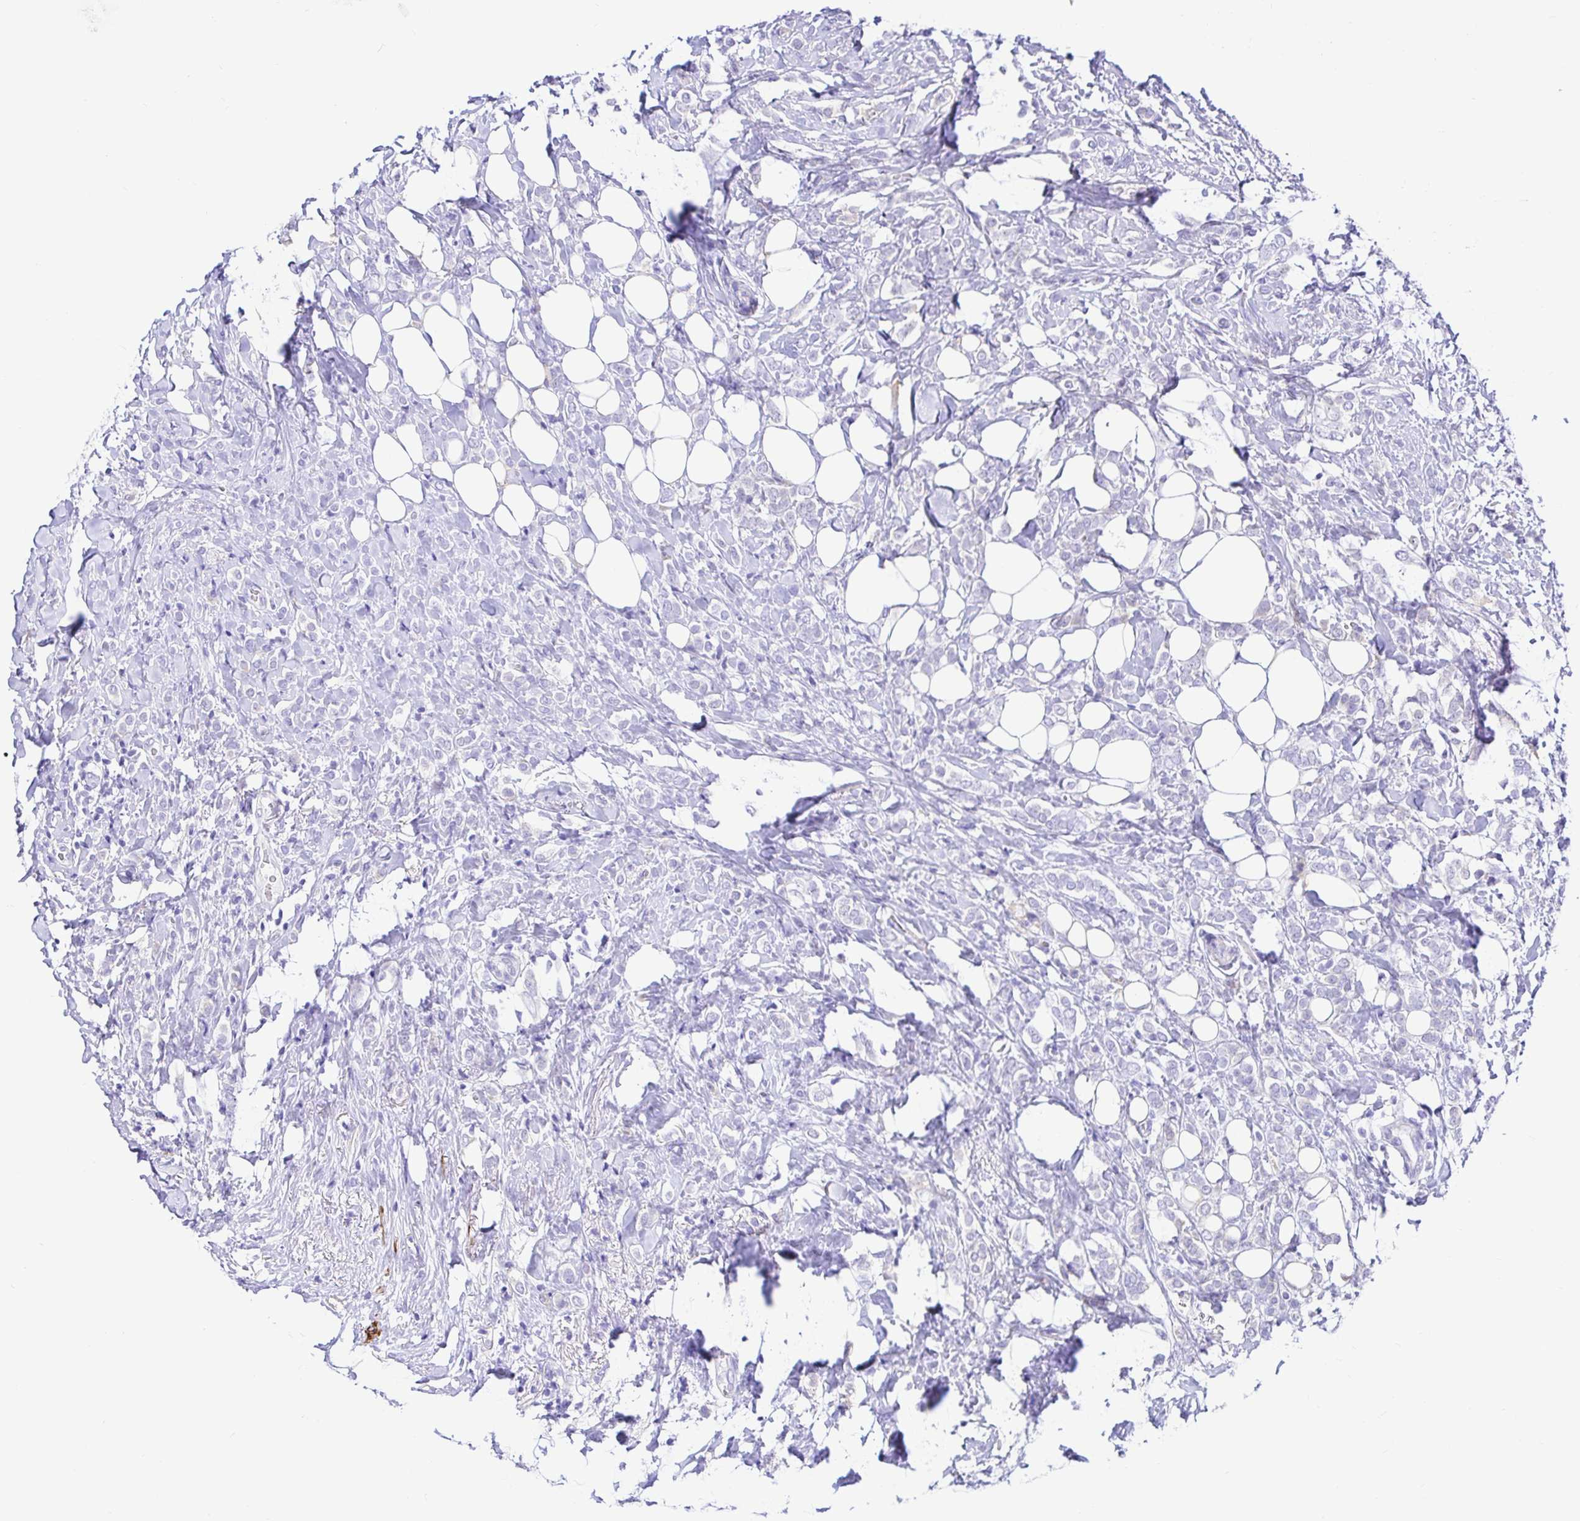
{"staining": {"intensity": "negative", "quantity": "none", "location": "none"}, "tissue": "breast cancer", "cell_type": "Tumor cells", "image_type": "cancer", "snomed": [{"axis": "morphology", "description": "Lobular carcinoma"}, {"axis": "topography", "description": "Breast"}], "caption": "Tumor cells are negative for protein expression in human lobular carcinoma (breast).", "gene": "BACE2", "patient": {"sex": "female", "age": 49}}